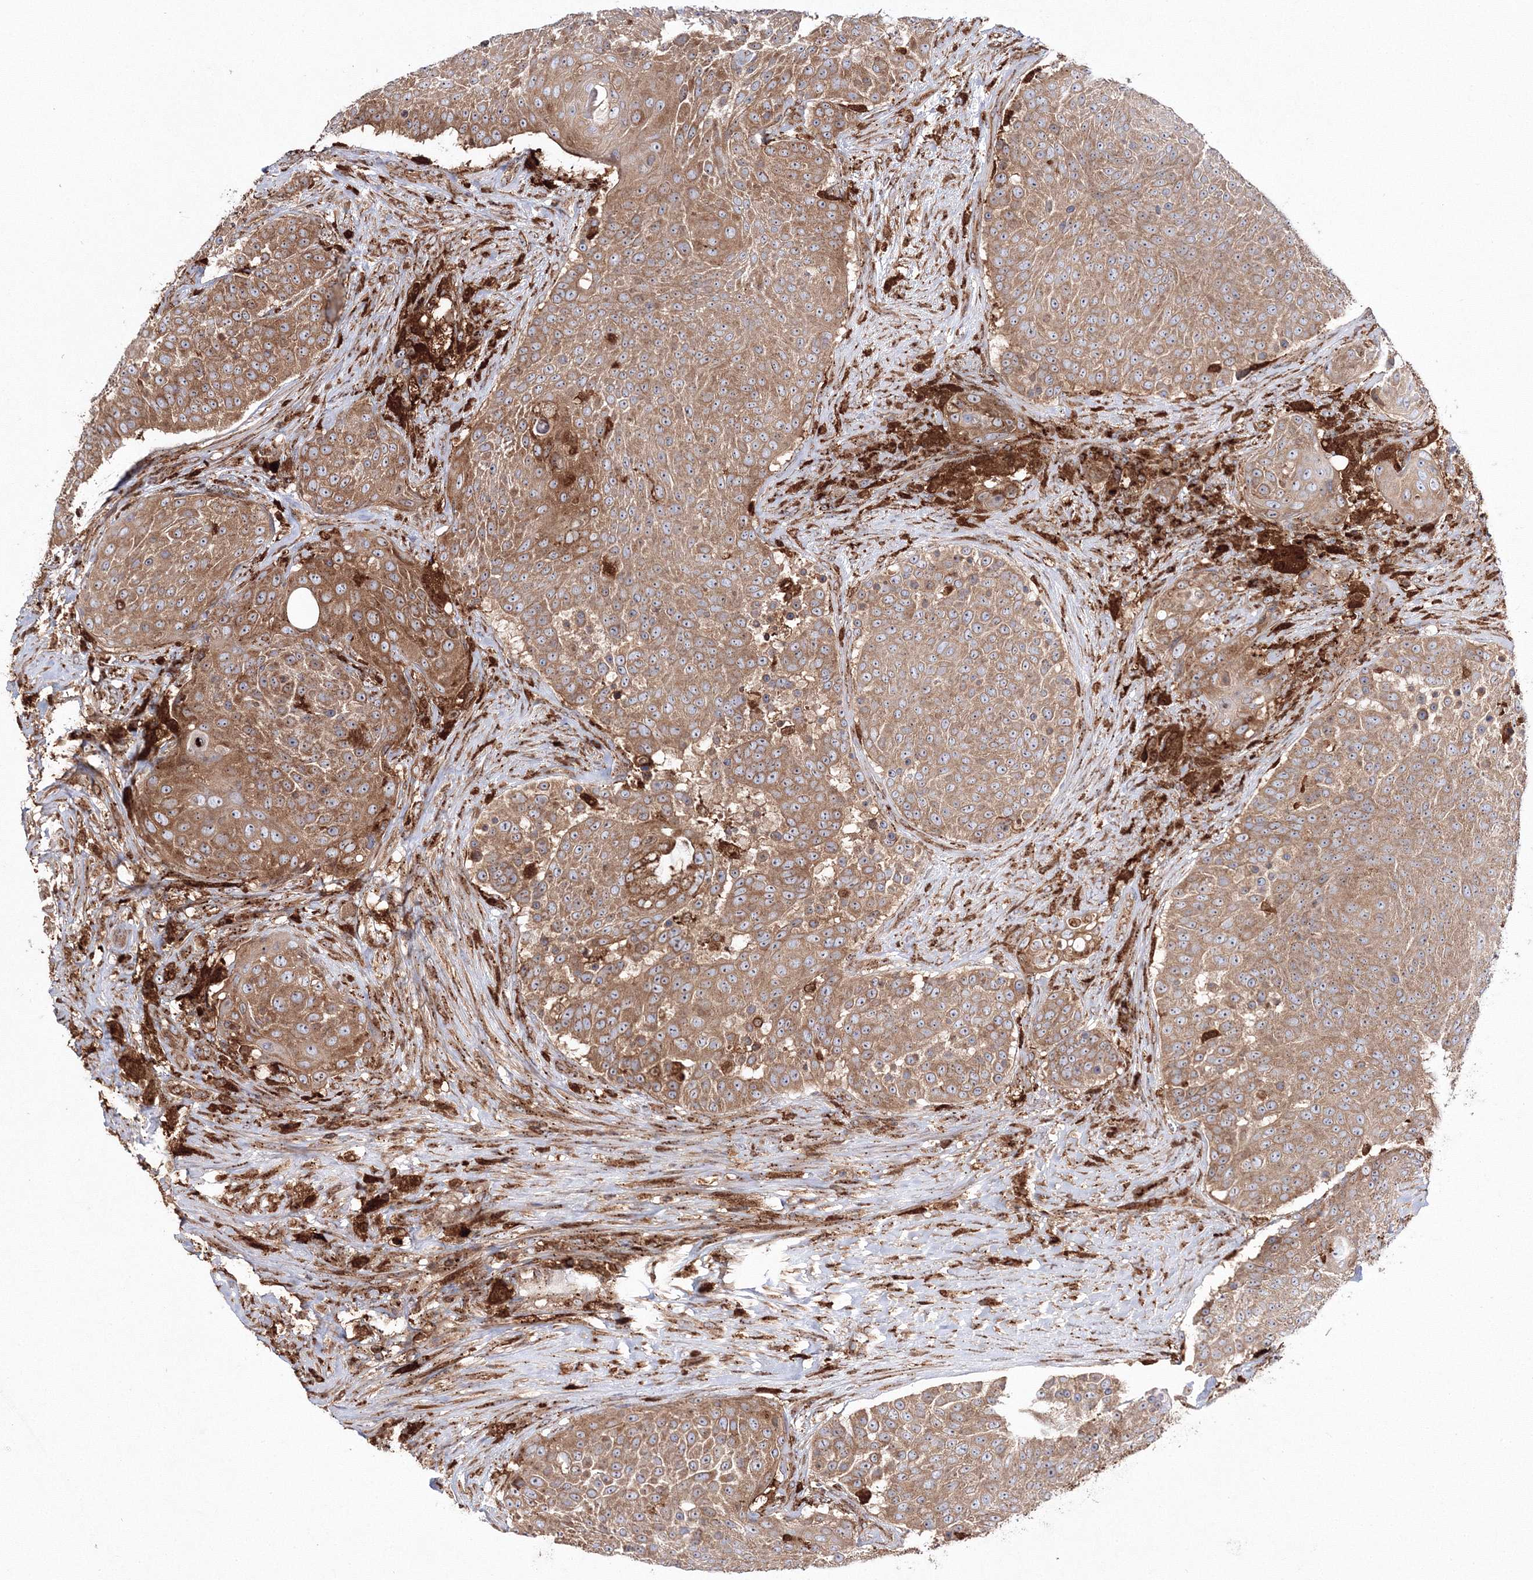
{"staining": {"intensity": "moderate", "quantity": ">75%", "location": "cytoplasmic/membranous"}, "tissue": "urothelial cancer", "cell_type": "Tumor cells", "image_type": "cancer", "snomed": [{"axis": "morphology", "description": "Urothelial carcinoma, High grade"}, {"axis": "topography", "description": "Urinary bladder"}], "caption": "Immunohistochemistry photomicrograph of neoplastic tissue: human high-grade urothelial carcinoma stained using immunohistochemistry (IHC) displays medium levels of moderate protein expression localized specifically in the cytoplasmic/membranous of tumor cells, appearing as a cytoplasmic/membranous brown color.", "gene": "ARCN1", "patient": {"sex": "female", "age": 63}}